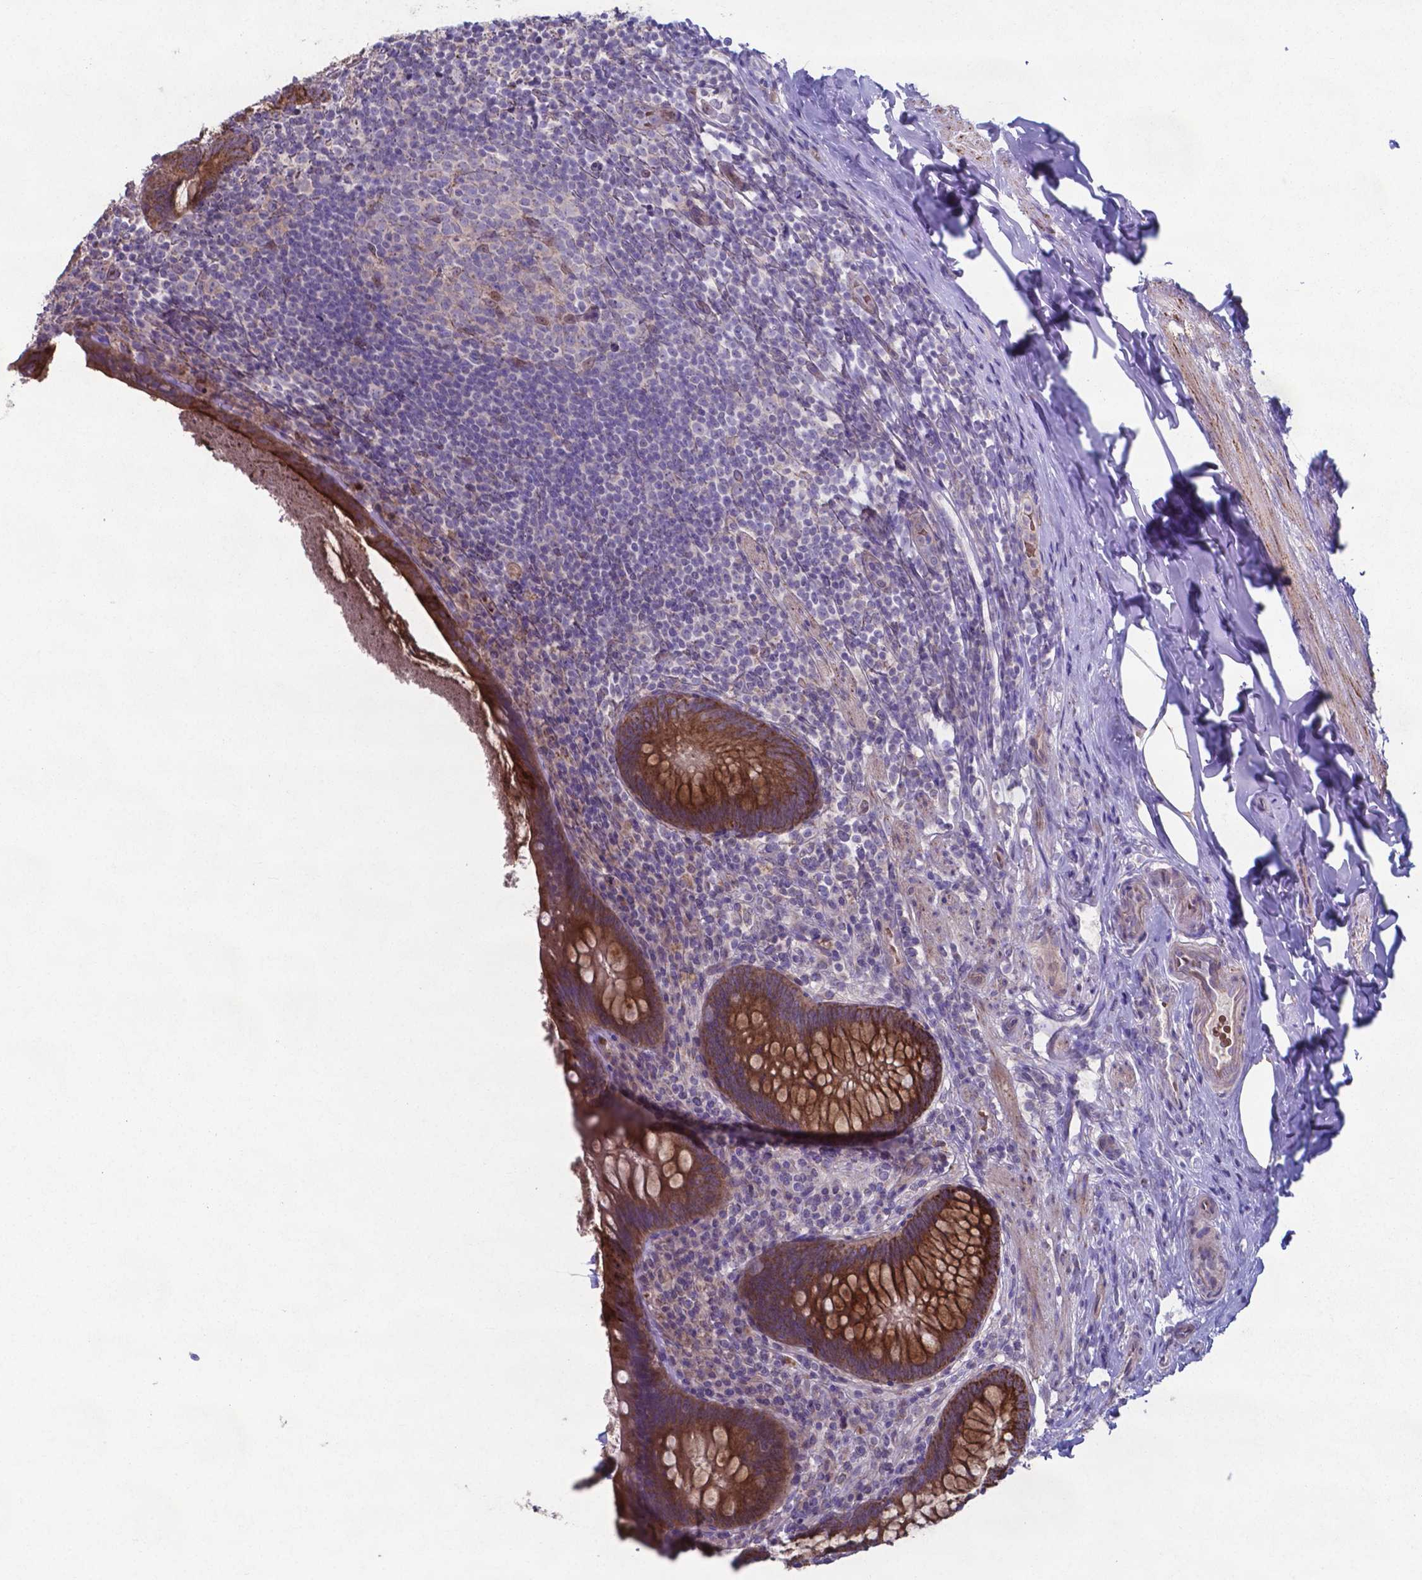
{"staining": {"intensity": "strong", "quantity": ">75%", "location": "cytoplasmic/membranous"}, "tissue": "appendix", "cell_type": "Glandular cells", "image_type": "normal", "snomed": [{"axis": "morphology", "description": "Normal tissue, NOS"}, {"axis": "topography", "description": "Appendix"}], "caption": "Human appendix stained with a brown dye exhibits strong cytoplasmic/membranous positive positivity in approximately >75% of glandular cells.", "gene": "TYRO3", "patient": {"sex": "male", "age": 47}}